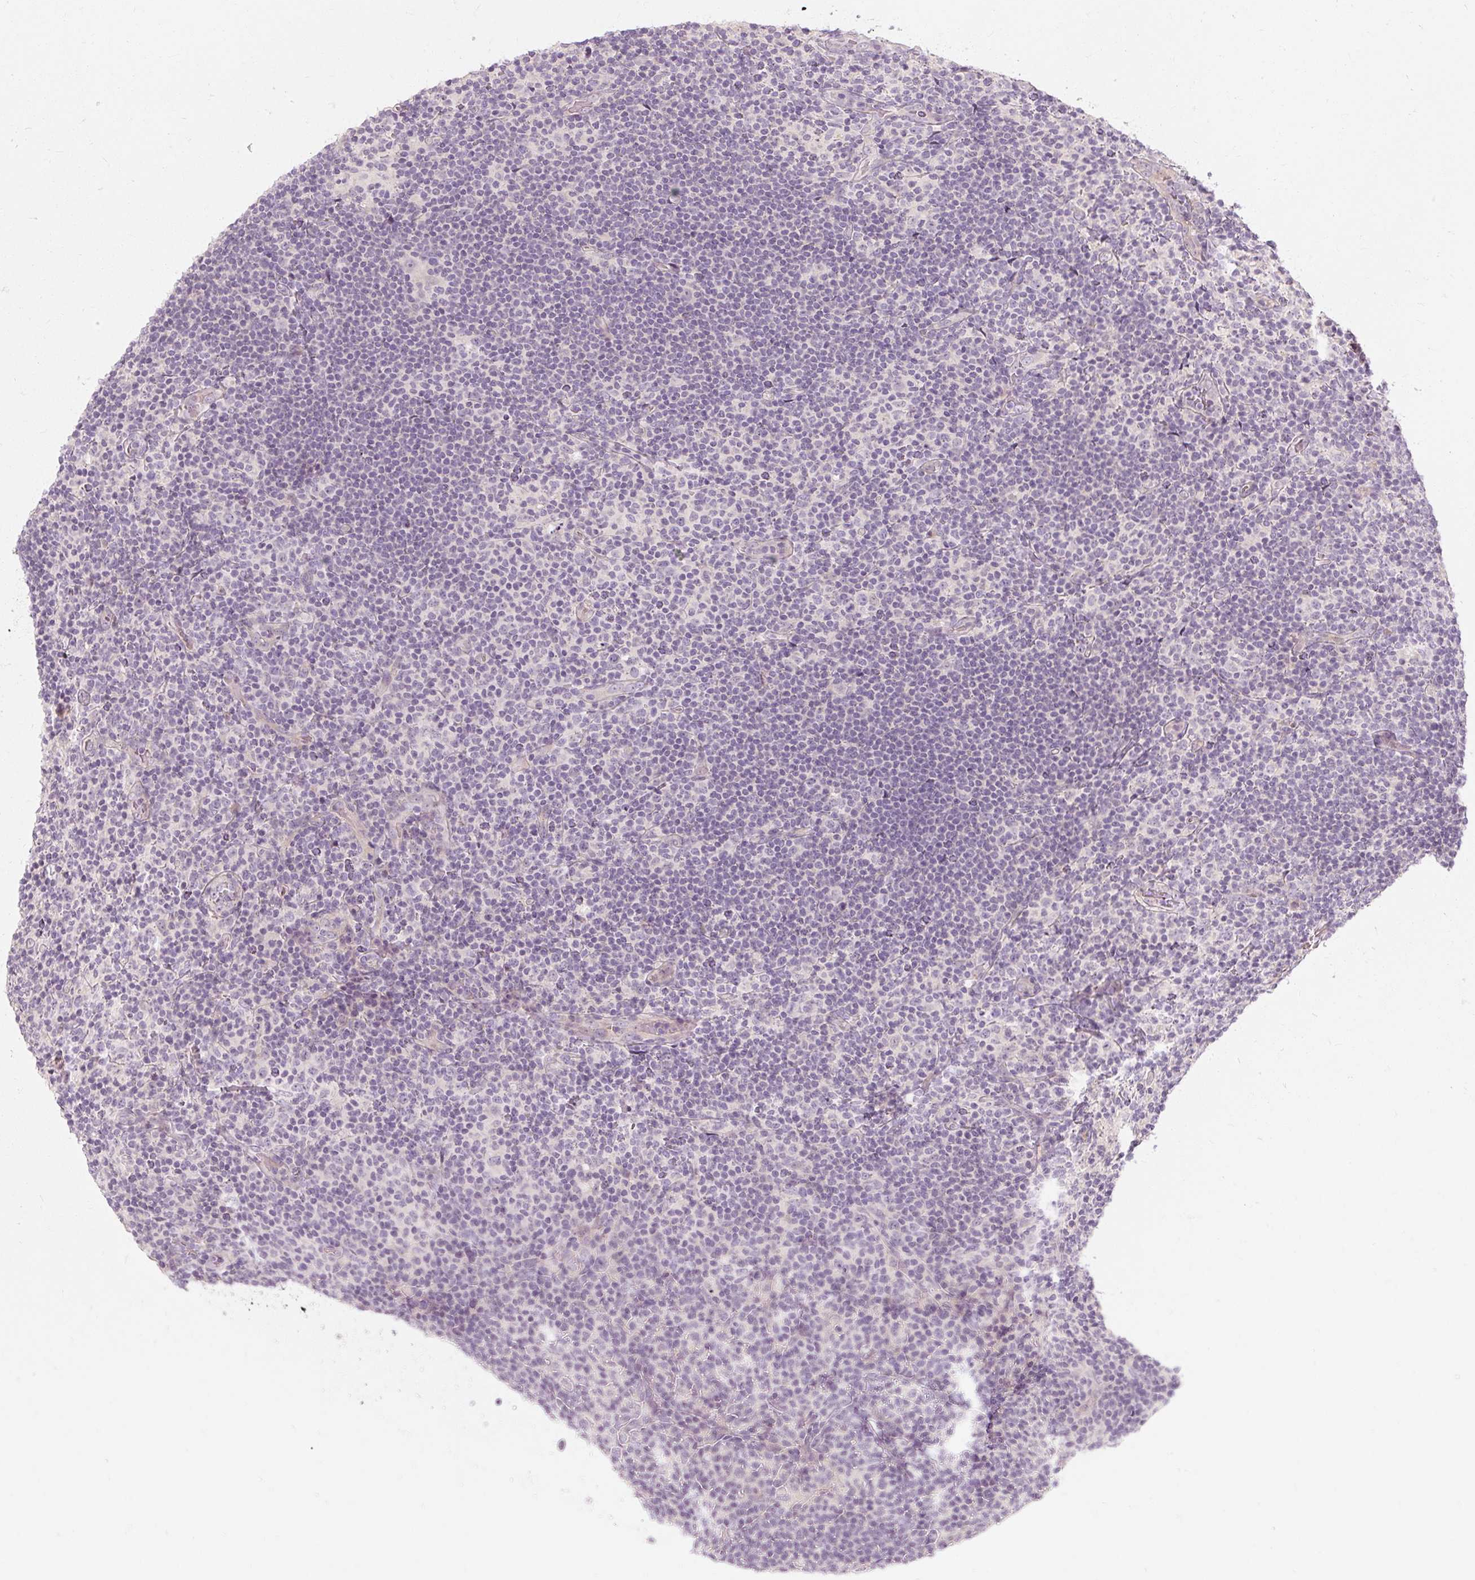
{"staining": {"intensity": "negative", "quantity": "none", "location": "none"}, "tissue": "lymphoma", "cell_type": "Tumor cells", "image_type": "cancer", "snomed": [{"axis": "morphology", "description": "Hodgkin's disease, NOS"}, {"axis": "topography", "description": "Lymph node"}], "caption": "Immunohistochemistry of Hodgkin's disease reveals no expression in tumor cells.", "gene": "CAPN3", "patient": {"sex": "female", "age": 57}}